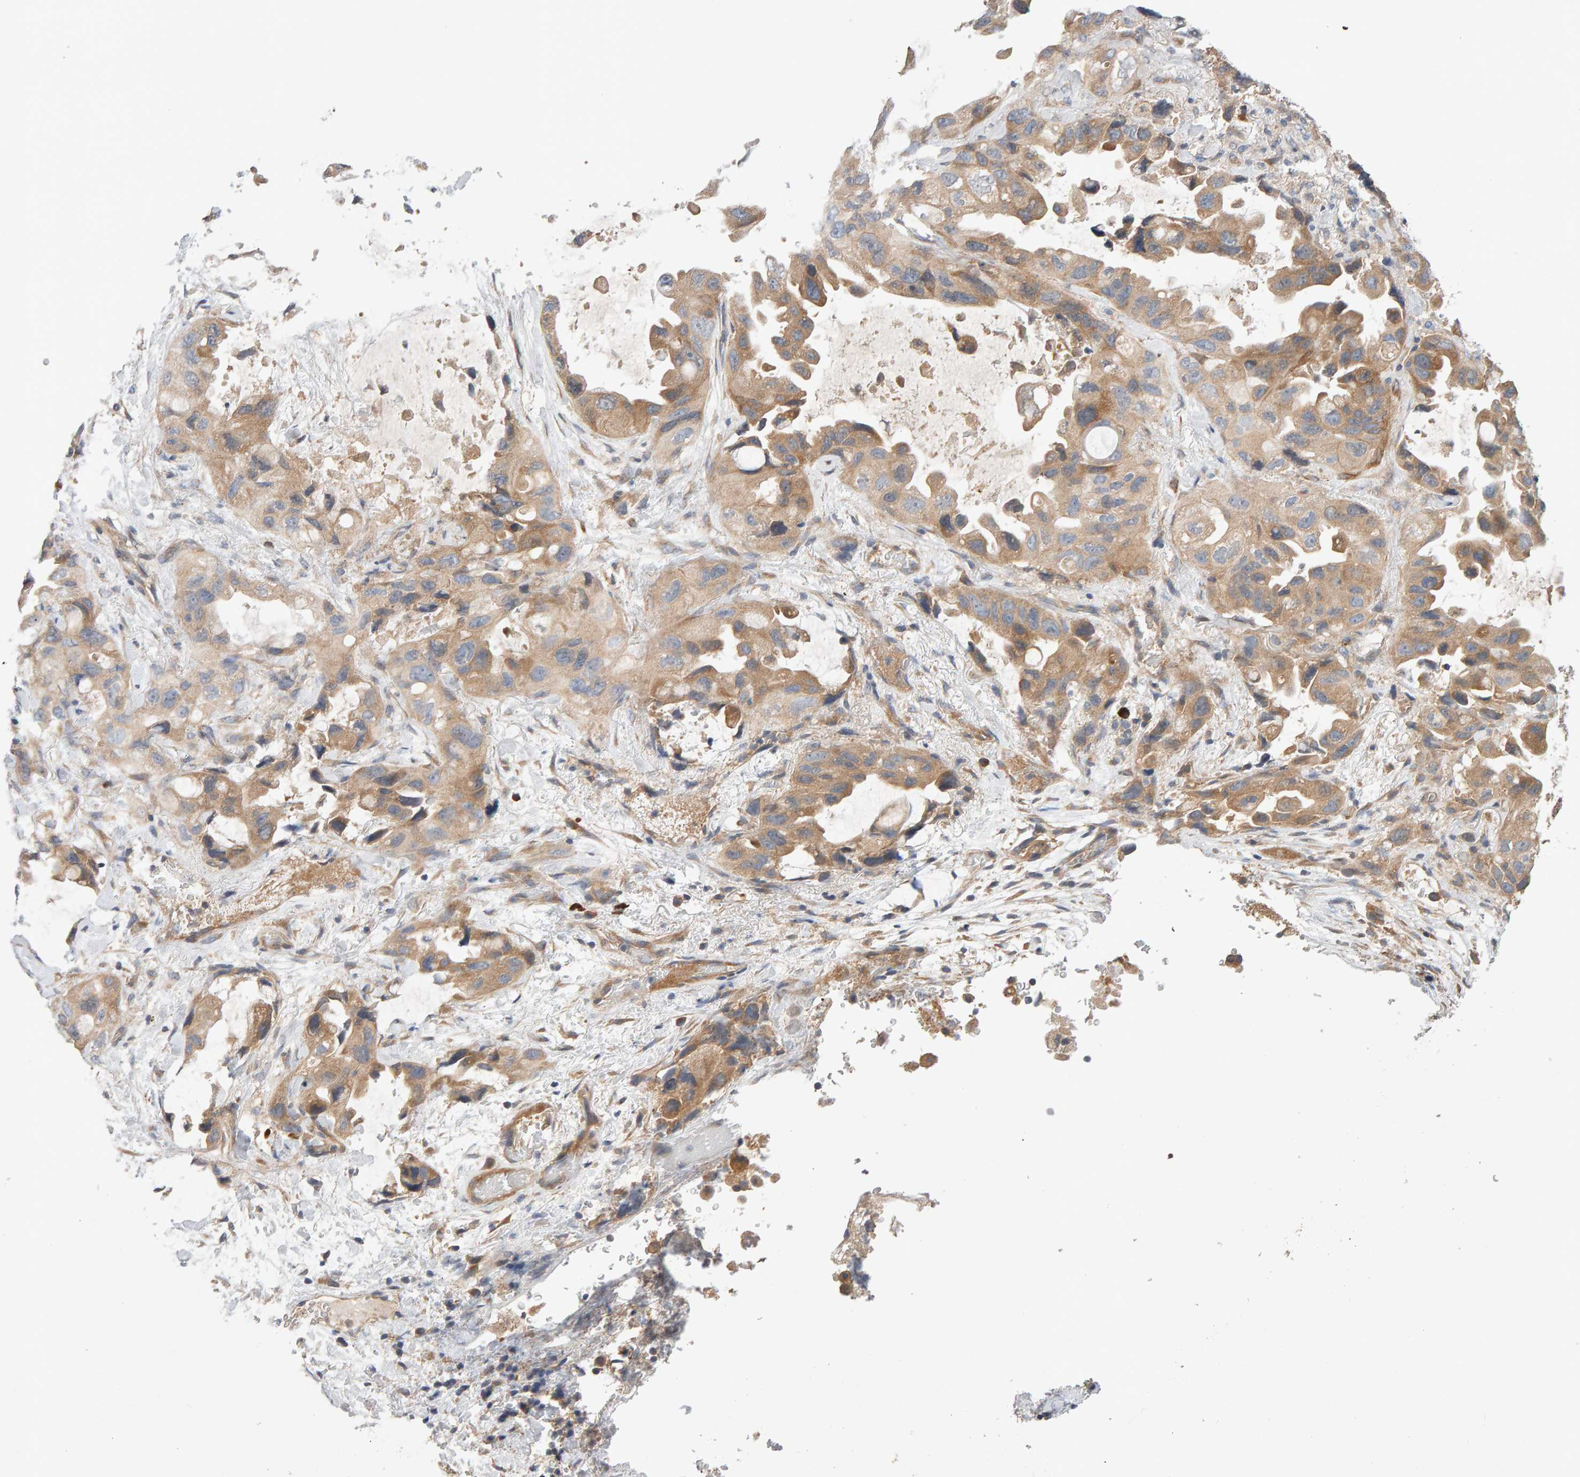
{"staining": {"intensity": "moderate", "quantity": ">75%", "location": "cytoplasmic/membranous"}, "tissue": "lung cancer", "cell_type": "Tumor cells", "image_type": "cancer", "snomed": [{"axis": "morphology", "description": "Squamous cell carcinoma, NOS"}, {"axis": "topography", "description": "Lung"}], "caption": "IHC photomicrograph of neoplastic tissue: human lung cancer stained using immunohistochemistry exhibits medium levels of moderate protein expression localized specifically in the cytoplasmic/membranous of tumor cells, appearing as a cytoplasmic/membranous brown color.", "gene": "RNF19A", "patient": {"sex": "female", "age": 73}}